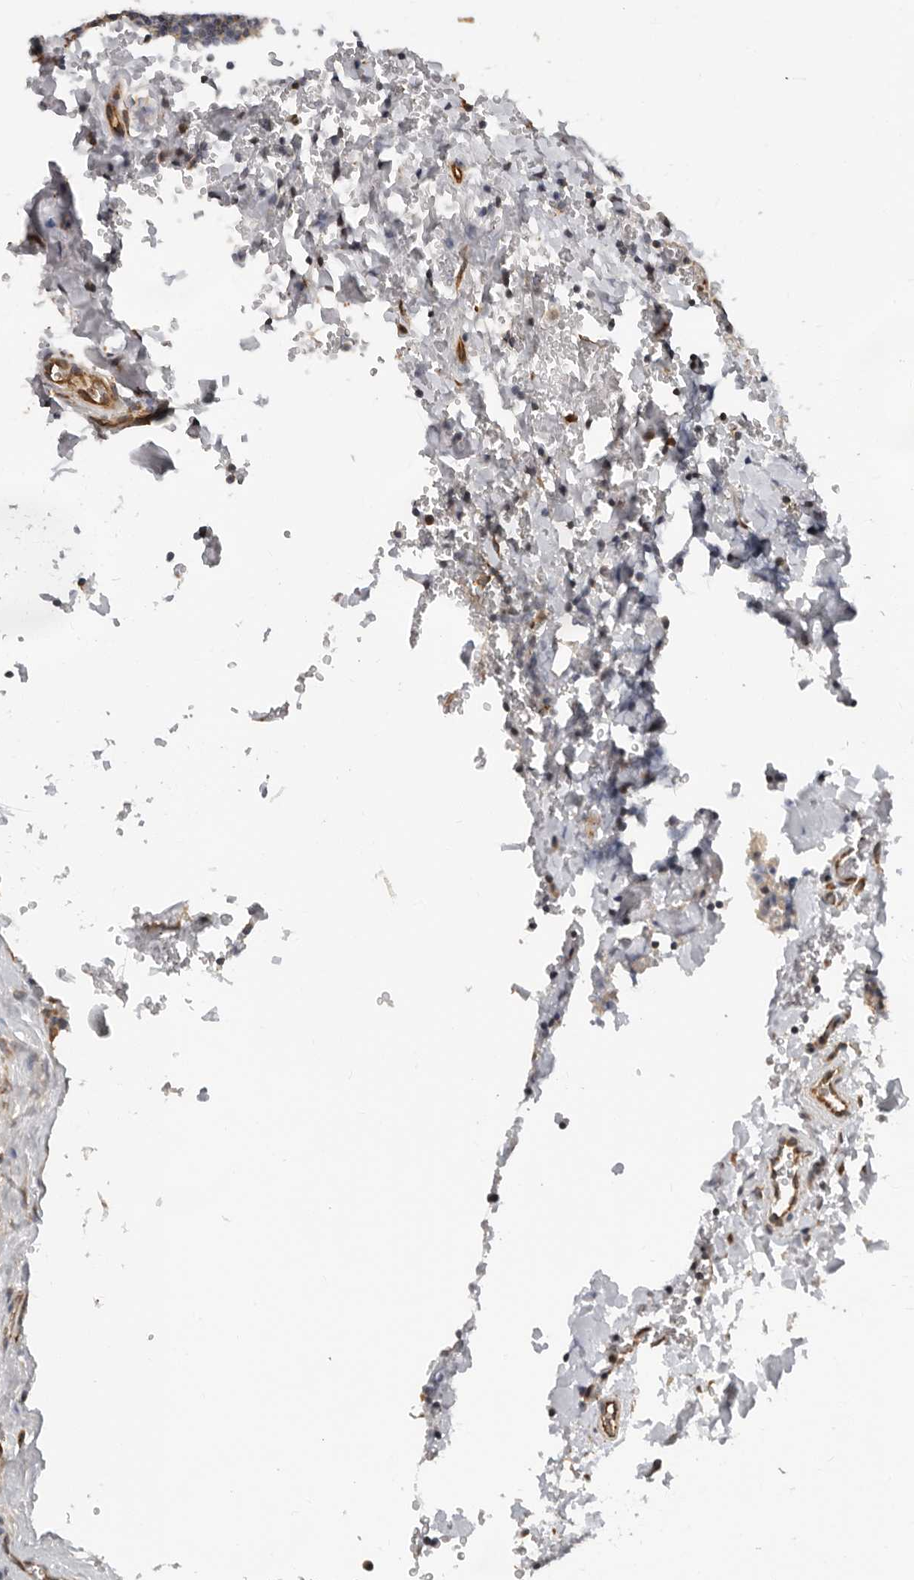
{"staining": {"intensity": "moderate", "quantity": "<25%", "location": "cytoplasmic/membranous"}, "tissue": "lymph node", "cell_type": "Germinal center cells", "image_type": "normal", "snomed": [{"axis": "morphology", "description": "Normal tissue, NOS"}, {"axis": "topography", "description": "Lymph node"}], "caption": "DAB immunohistochemical staining of benign human lymph node demonstrates moderate cytoplasmic/membranous protein staining in approximately <25% of germinal center cells.", "gene": "RNF157", "patient": {"sex": "female", "age": 22}}